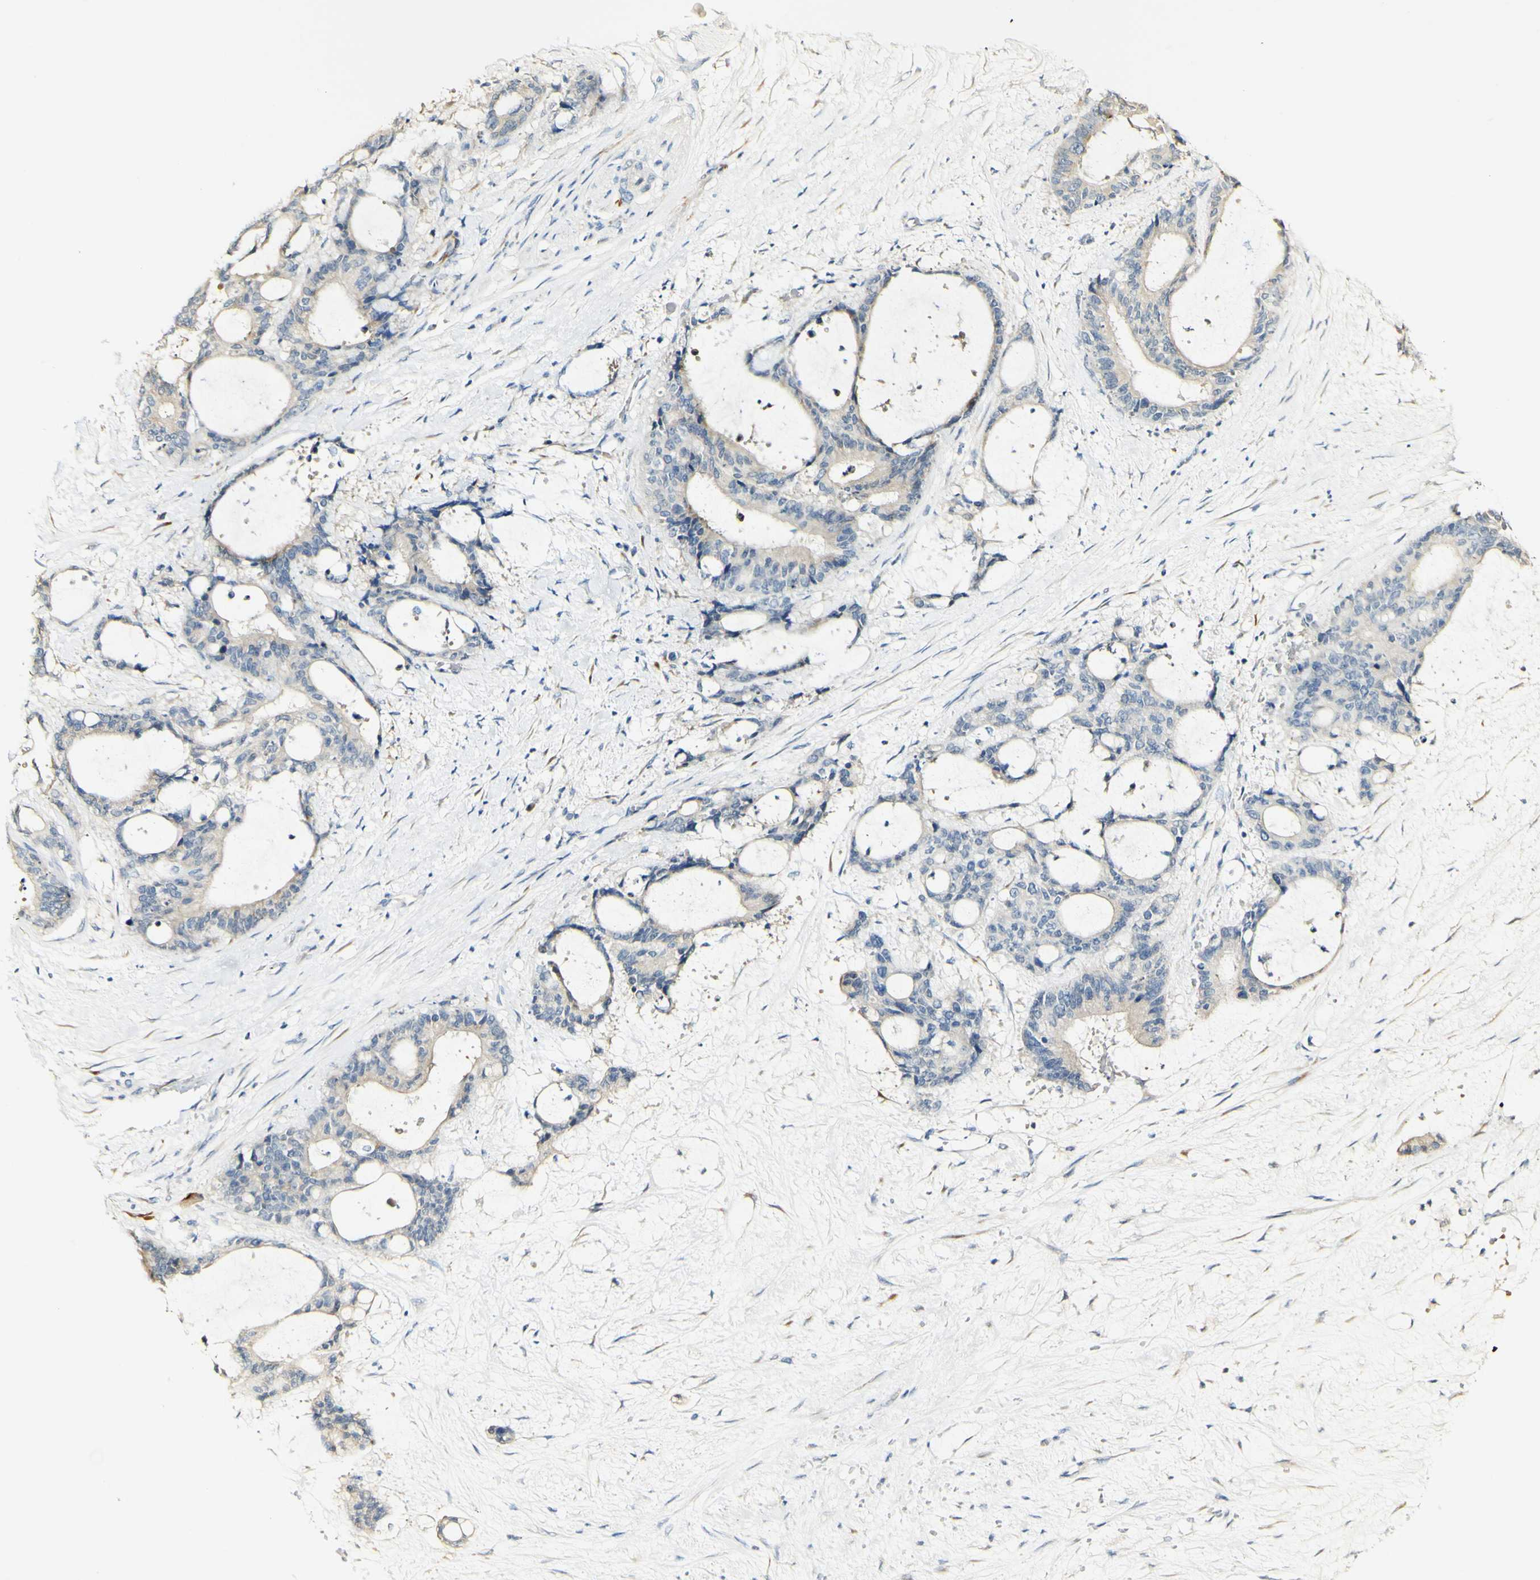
{"staining": {"intensity": "weak", "quantity": "<25%", "location": "cytoplasmic/membranous"}, "tissue": "liver cancer", "cell_type": "Tumor cells", "image_type": "cancer", "snomed": [{"axis": "morphology", "description": "Normal tissue, NOS"}, {"axis": "morphology", "description": "Cholangiocarcinoma"}, {"axis": "topography", "description": "Liver"}, {"axis": "topography", "description": "Peripheral nerve tissue"}], "caption": "Liver cholangiocarcinoma was stained to show a protein in brown. There is no significant positivity in tumor cells.", "gene": "FMO3", "patient": {"sex": "female", "age": 73}}